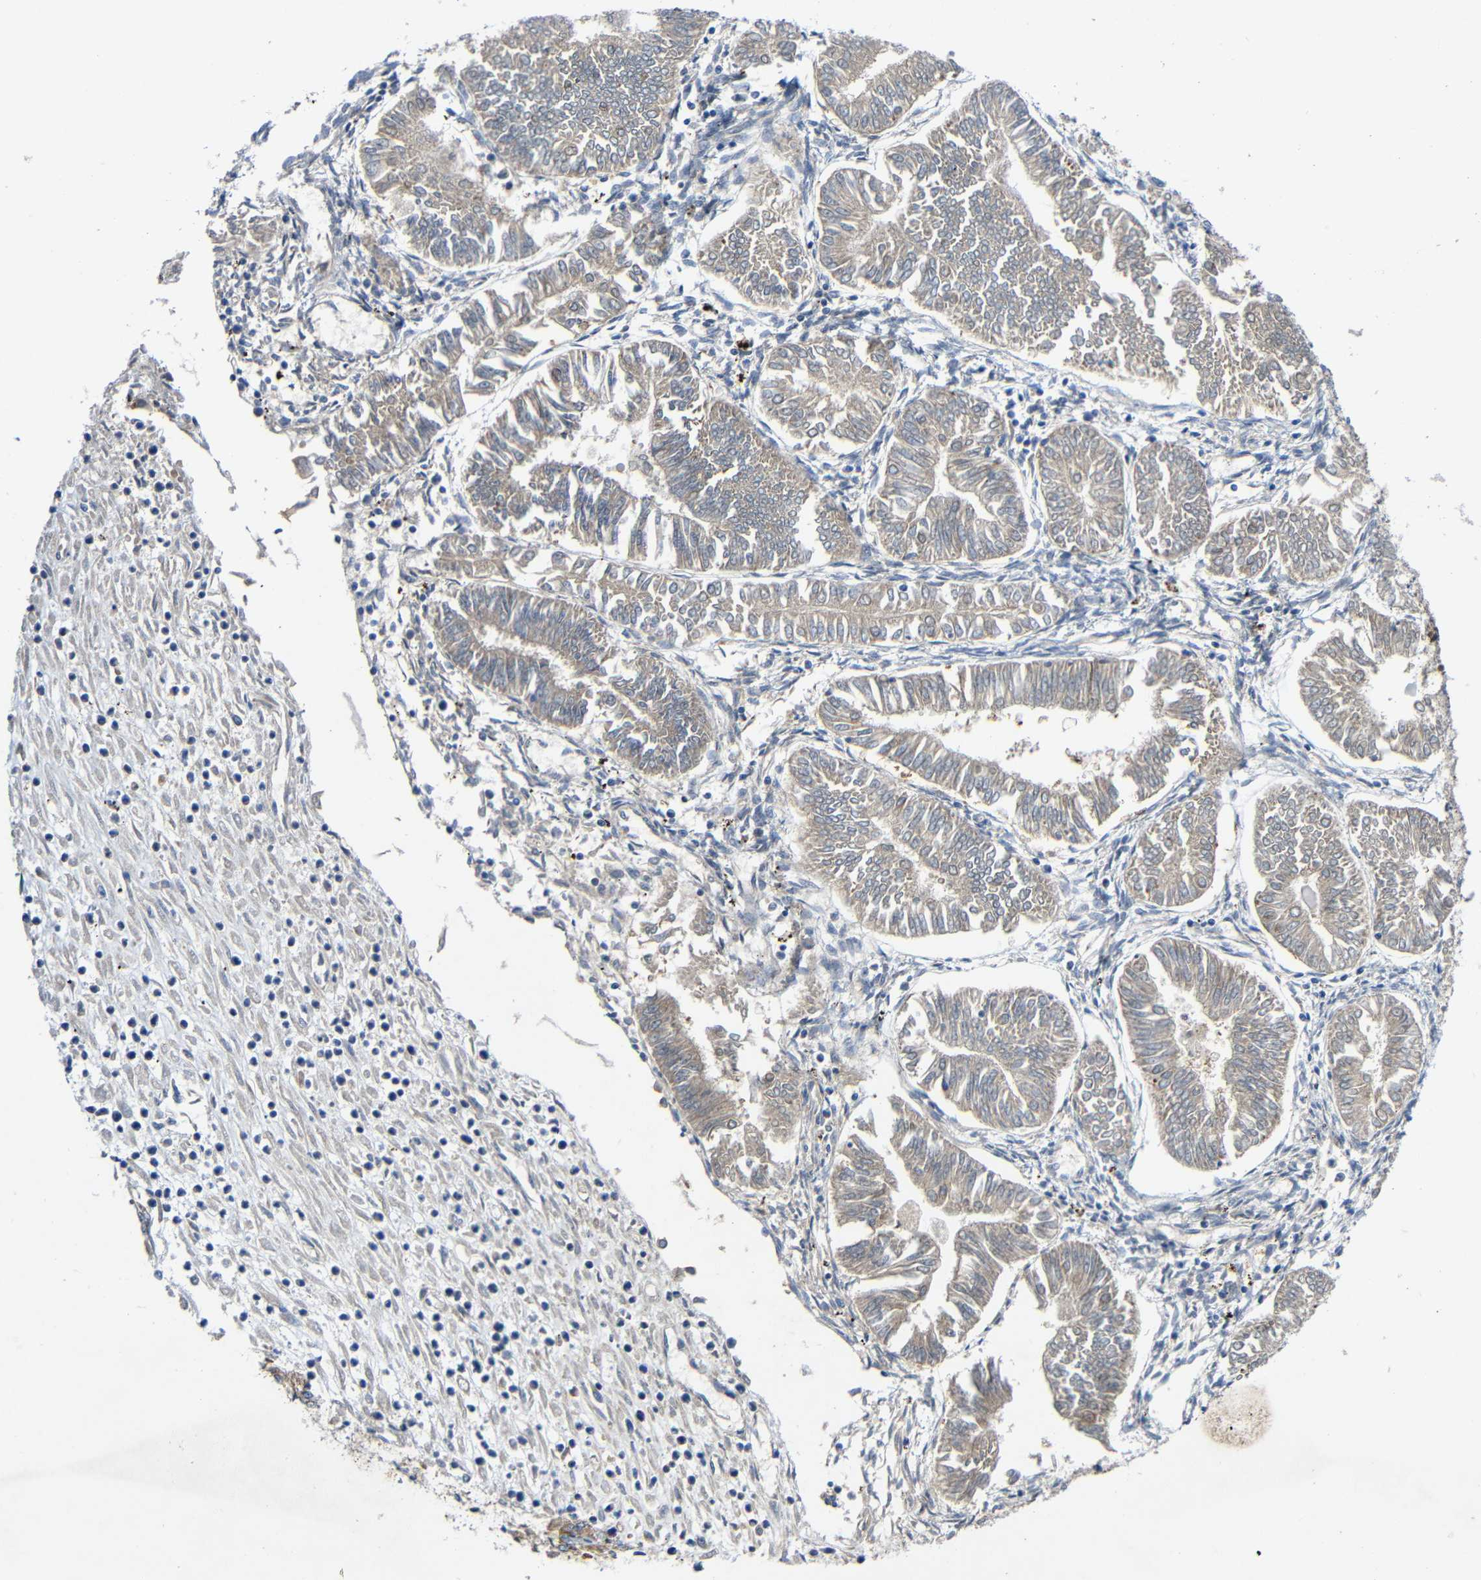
{"staining": {"intensity": "weak", "quantity": ">75%", "location": "cytoplasmic/membranous"}, "tissue": "endometrial cancer", "cell_type": "Tumor cells", "image_type": "cancer", "snomed": [{"axis": "morphology", "description": "Adenocarcinoma, NOS"}, {"axis": "topography", "description": "Endometrium"}], "caption": "A brown stain labels weak cytoplasmic/membranous staining of a protein in human endometrial cancer (adenocarcinoma) tumor cells. (brown staining indicates protein expression, while blue staining denotes nuclei).", "gene": "TMEM25", "patient": {"sex": "female", "age": 53}}